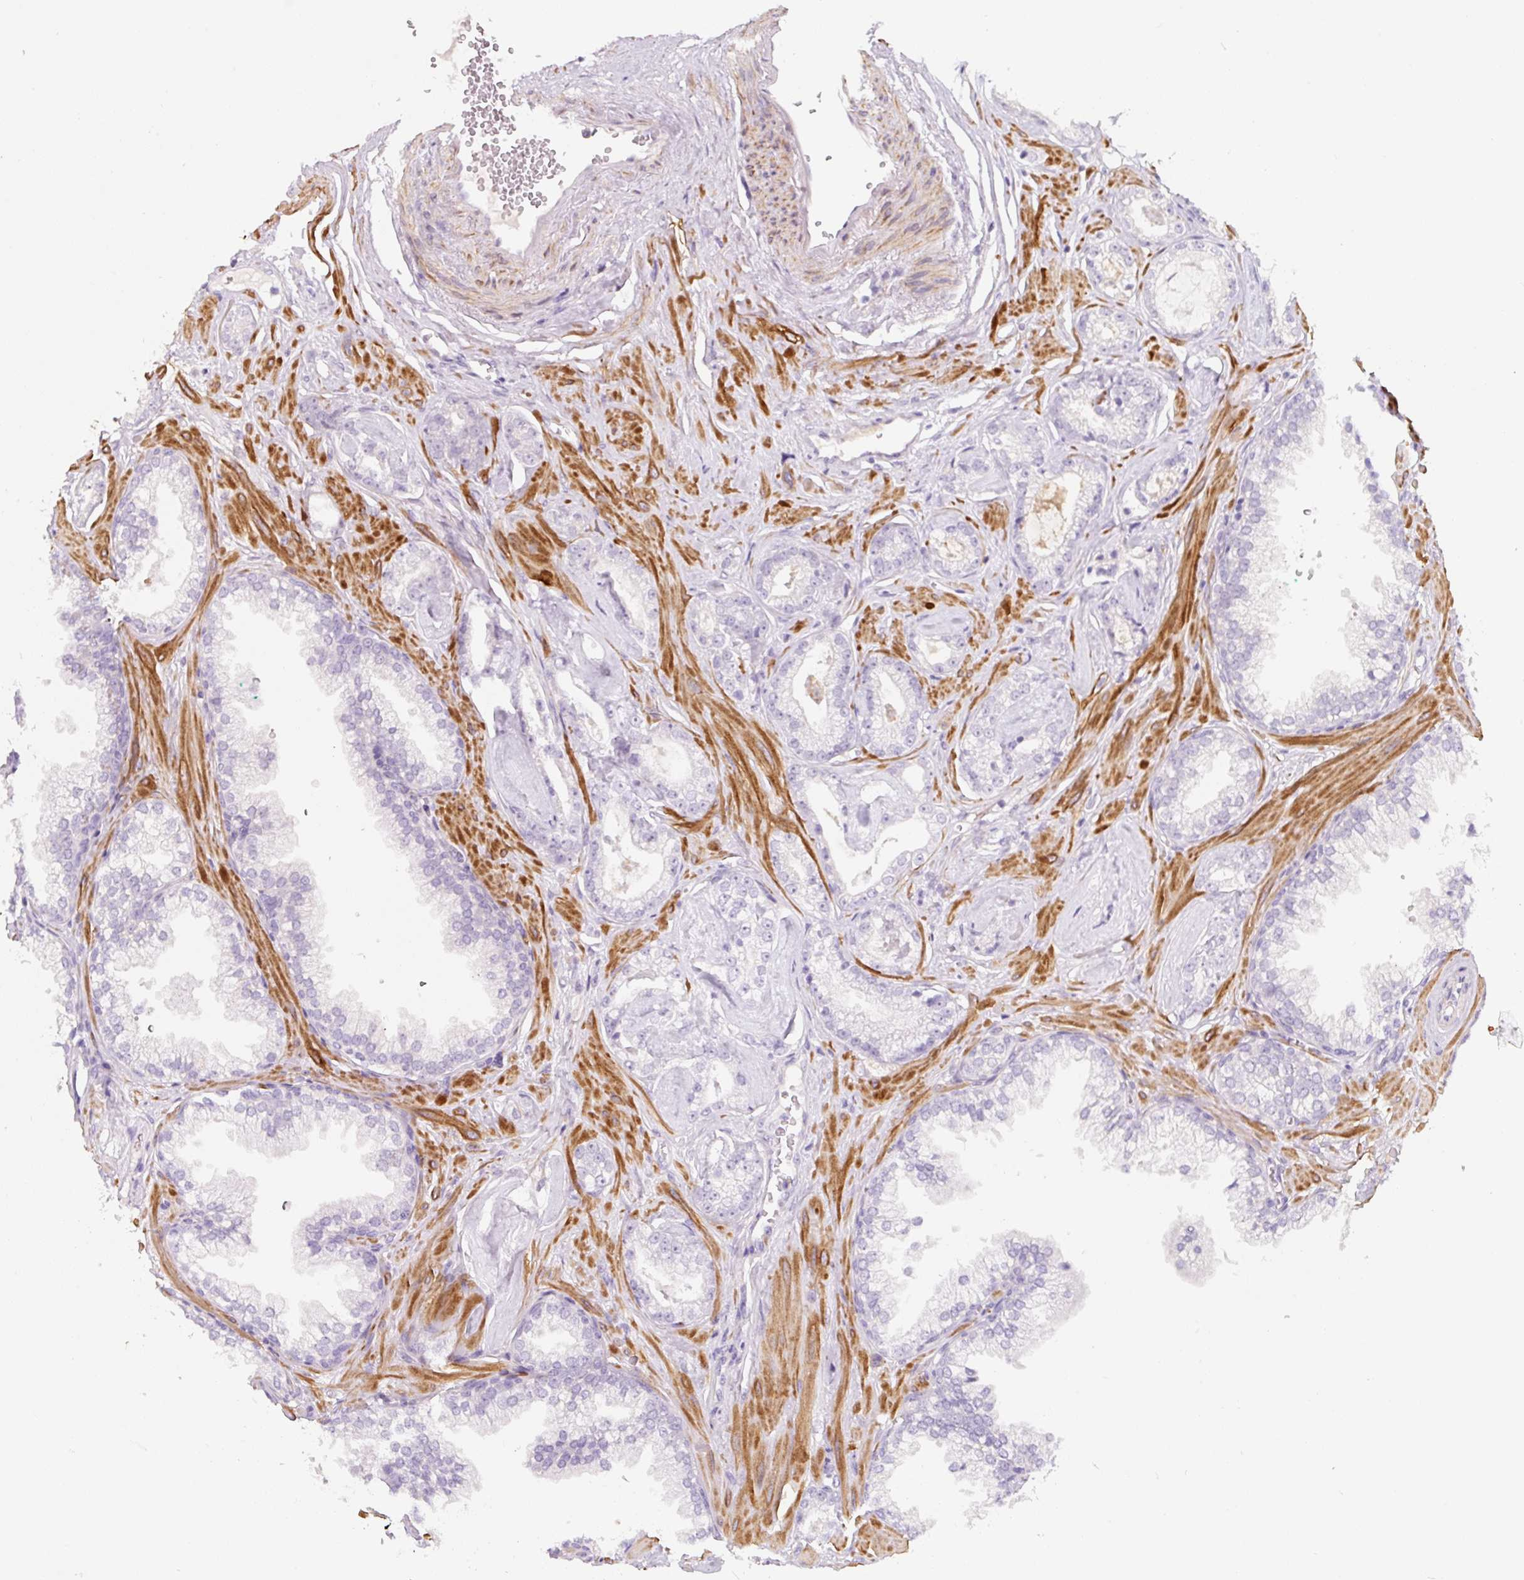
{"staining": {"intensity": "negative", "quantity": "none", "location": "none"}, "tissue": "prostate cancer", "cell_type": "Tumor cells", "image_type": "cancer", "snomed": [{"axis": "morphology", "description": "Adenocarcinoma, Low grade"}, {"axis": "topography", "description": "Prostate"}], "caption": "Low-grade adenocarcinoma (prostate) was stained to show a protein in brown. There is no significant expression in tumor cells.", "gene": "CCL25", "patient": {"sex": "male", "age": 60}}